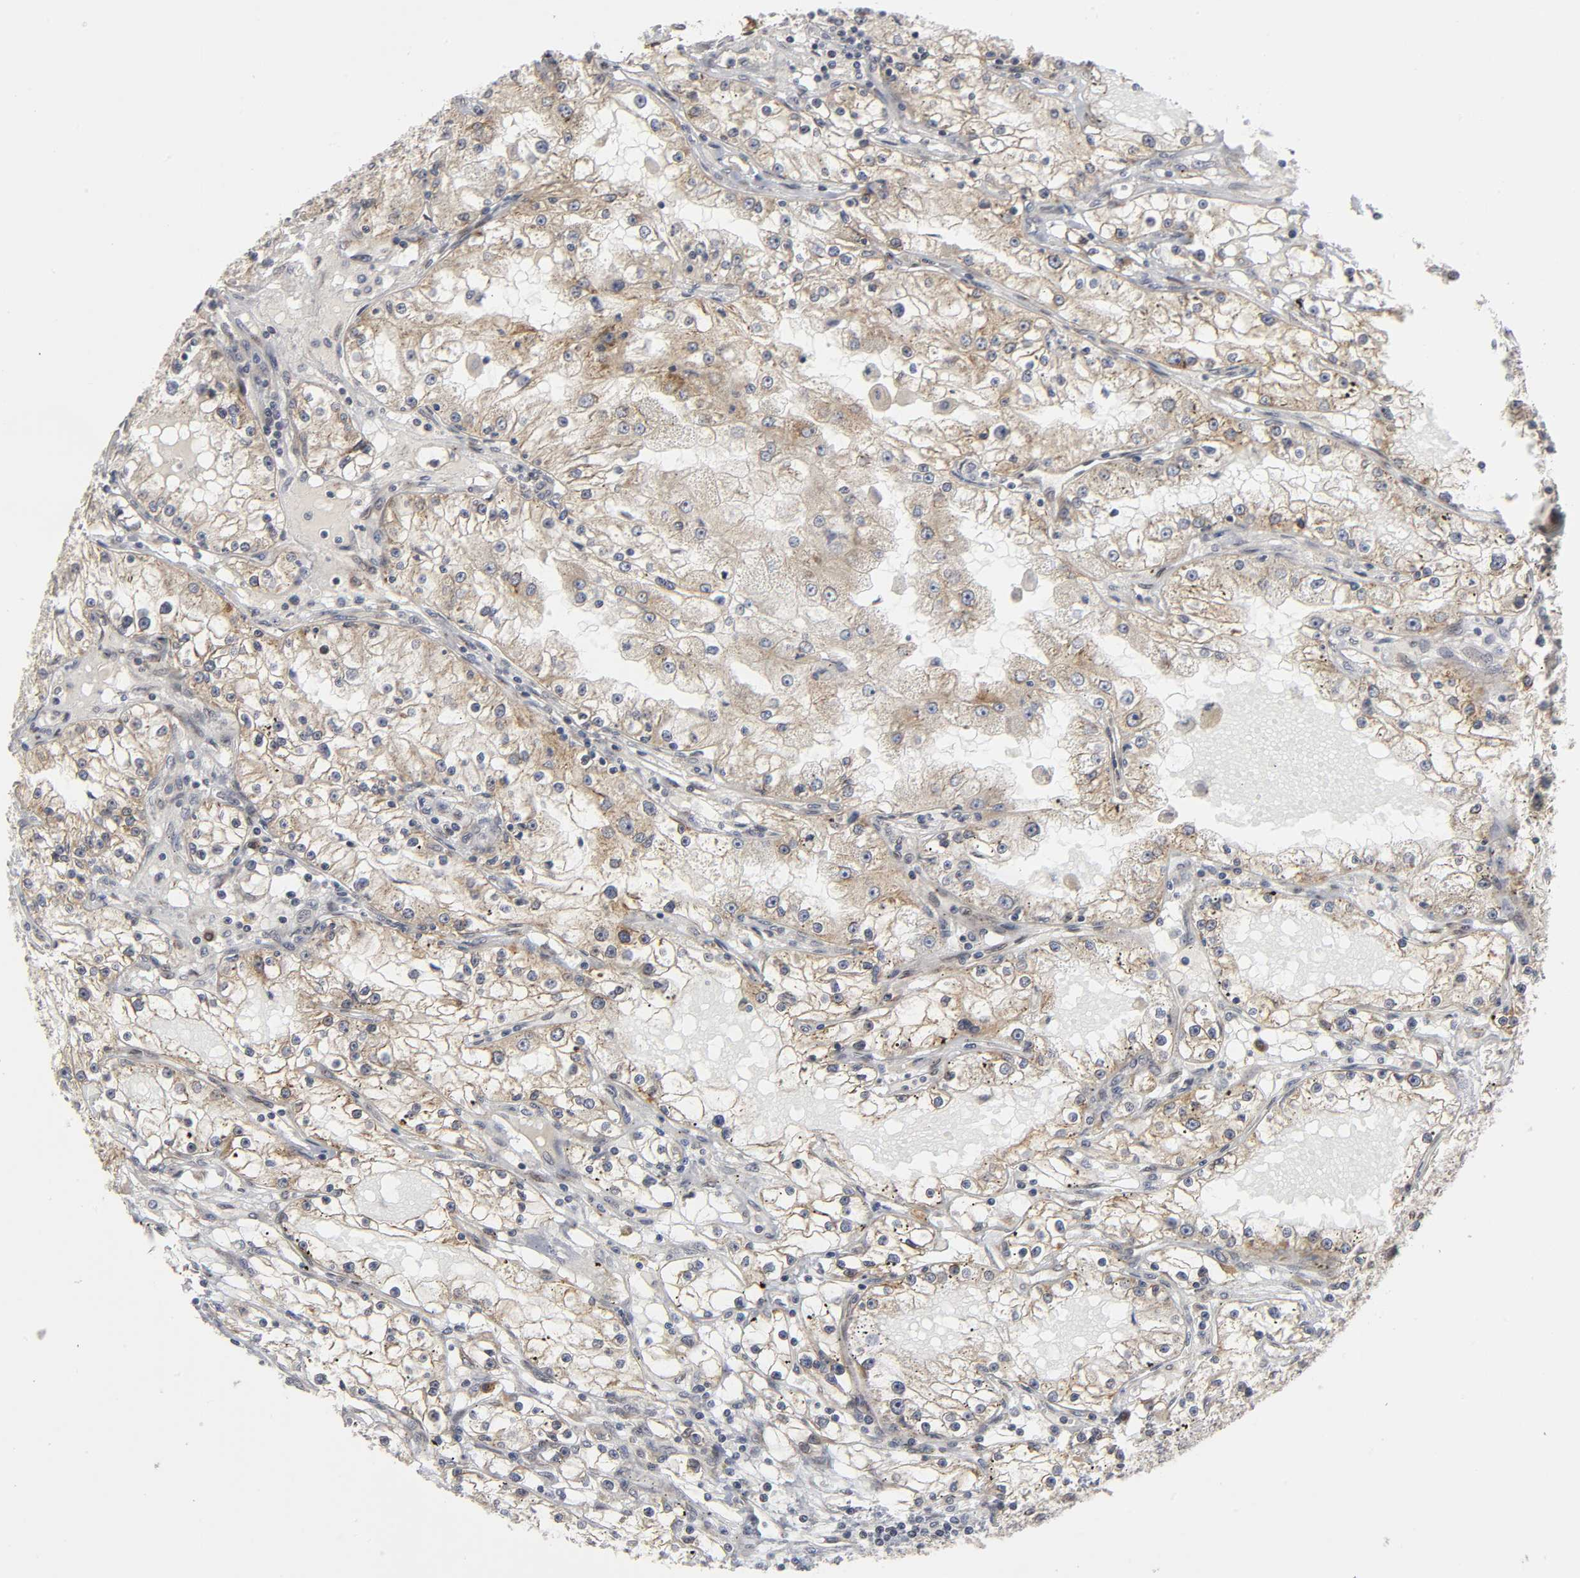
{"staining": {"intensity": "weak", "quantity": "25%-75%", "location": "cytoplasmic/membranous"}, "tissue": "renal cancer", "cell_type": "Tumor cells", "image_type": "cancer", "snomed": [{"axis": "morphology", "description": "Adenocarcinoma, NOS"}, {"axis": "topography", "description": "Kidney"}], "caption": "Adenocarcinoma (renal) tissue exhibits weak cytoplasmic/membranous staining in approximately 25%-75% of tumor cells", "gene": "ASB6", "patient": {"sex": "male", "age": 56}}